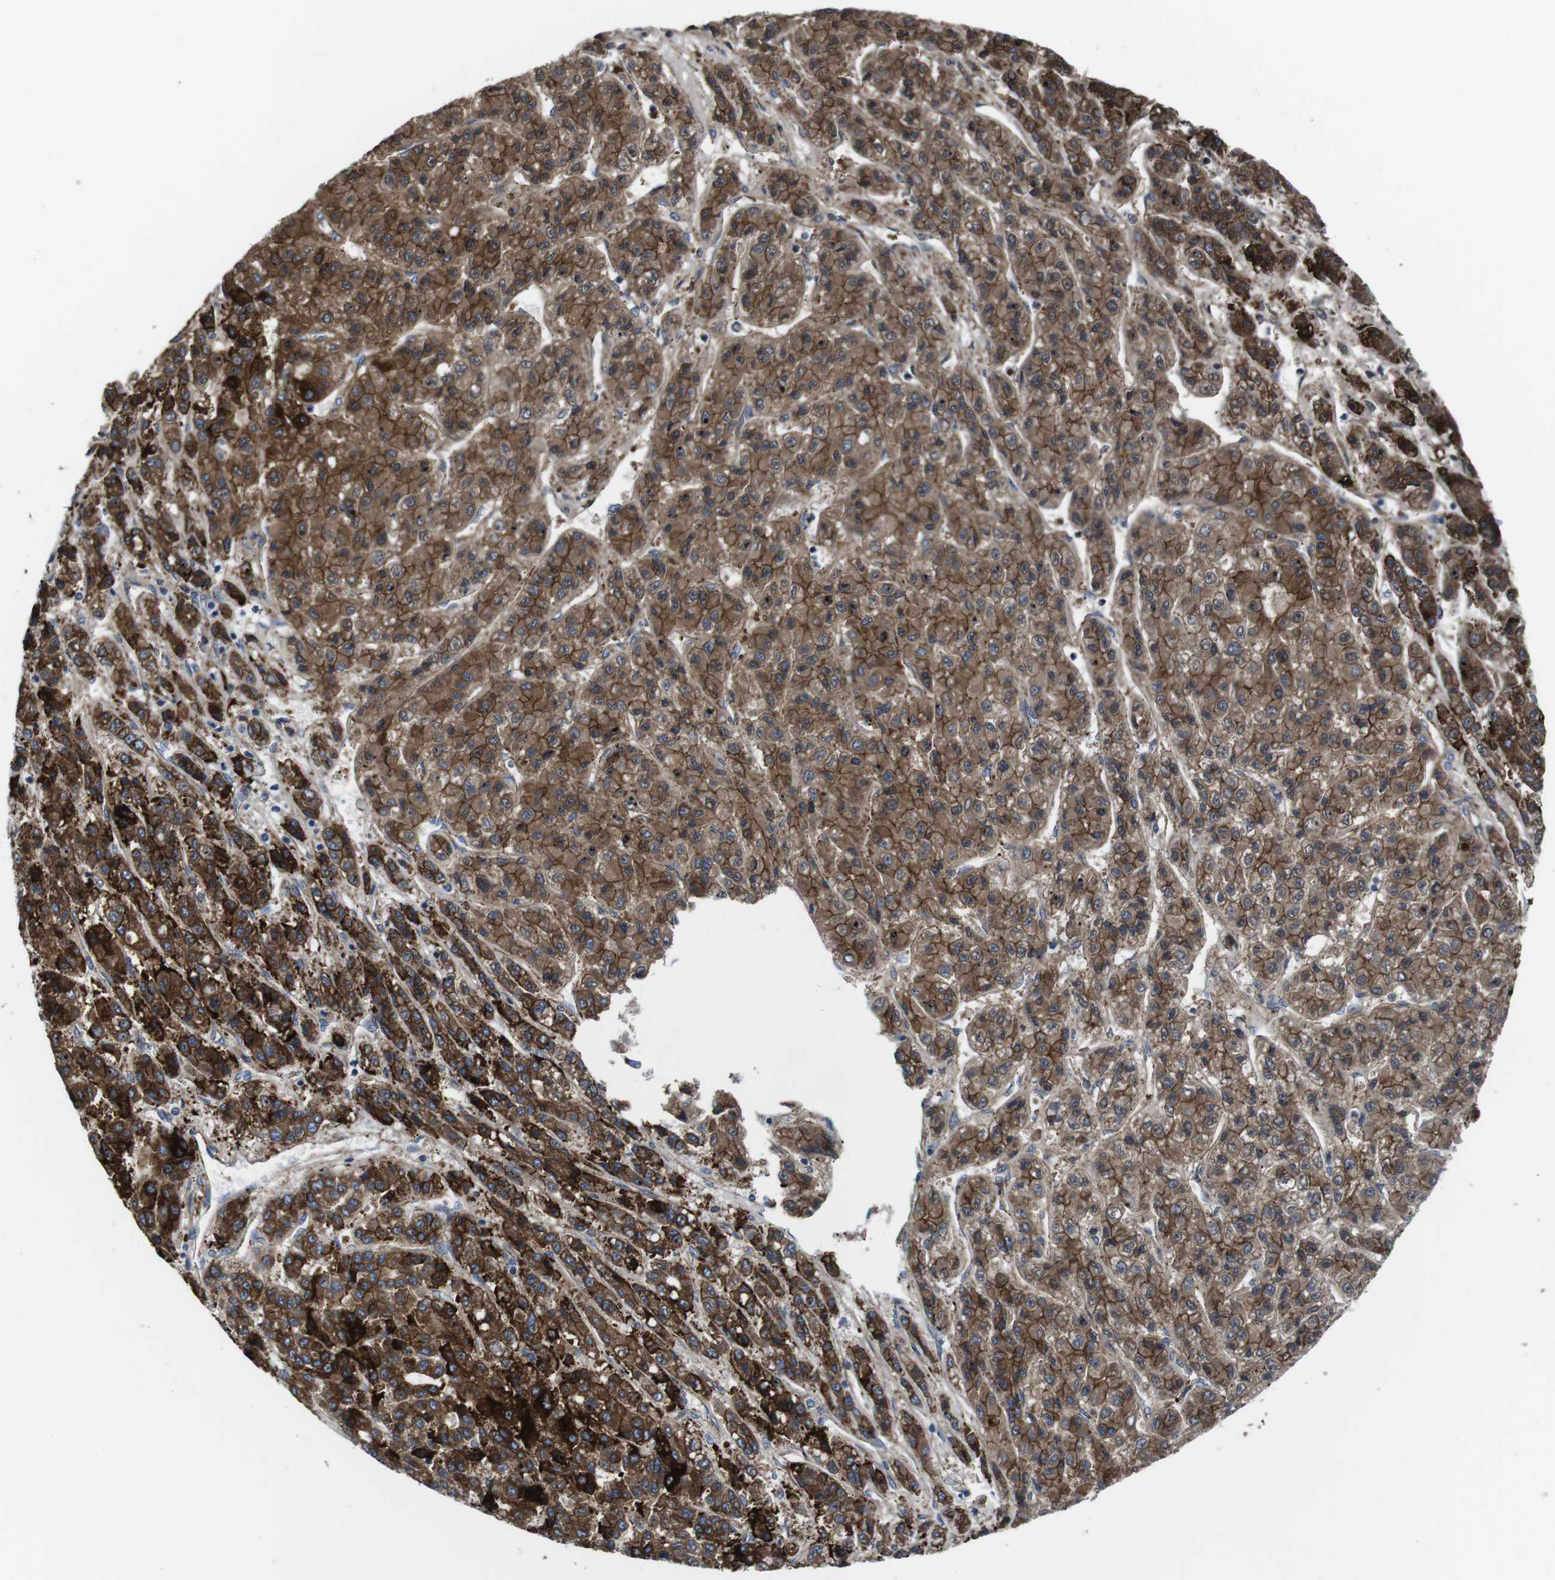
{"staining": {"intensity": "strong", "quantity": ">75%", "location": "cytoplasmic/membranous"}, "tissue": "liver cancer", "cell_type": "Tumor cells", "image_type": "cancer", "snomed": [{"axis": "morphology", "description": "Carcinoma, Hepatocellular, NOS"}, {"axis": "topography", "description": "Liver"}], "caption": "Brown immunohistochemical staining in hepatocellular carcinoma (liver) exhibits strong cytoplasmic/membranous expression in about >75% of tumor cells.", "gene": "NUMB", "patient": {"sex": "male", "age": 70}}